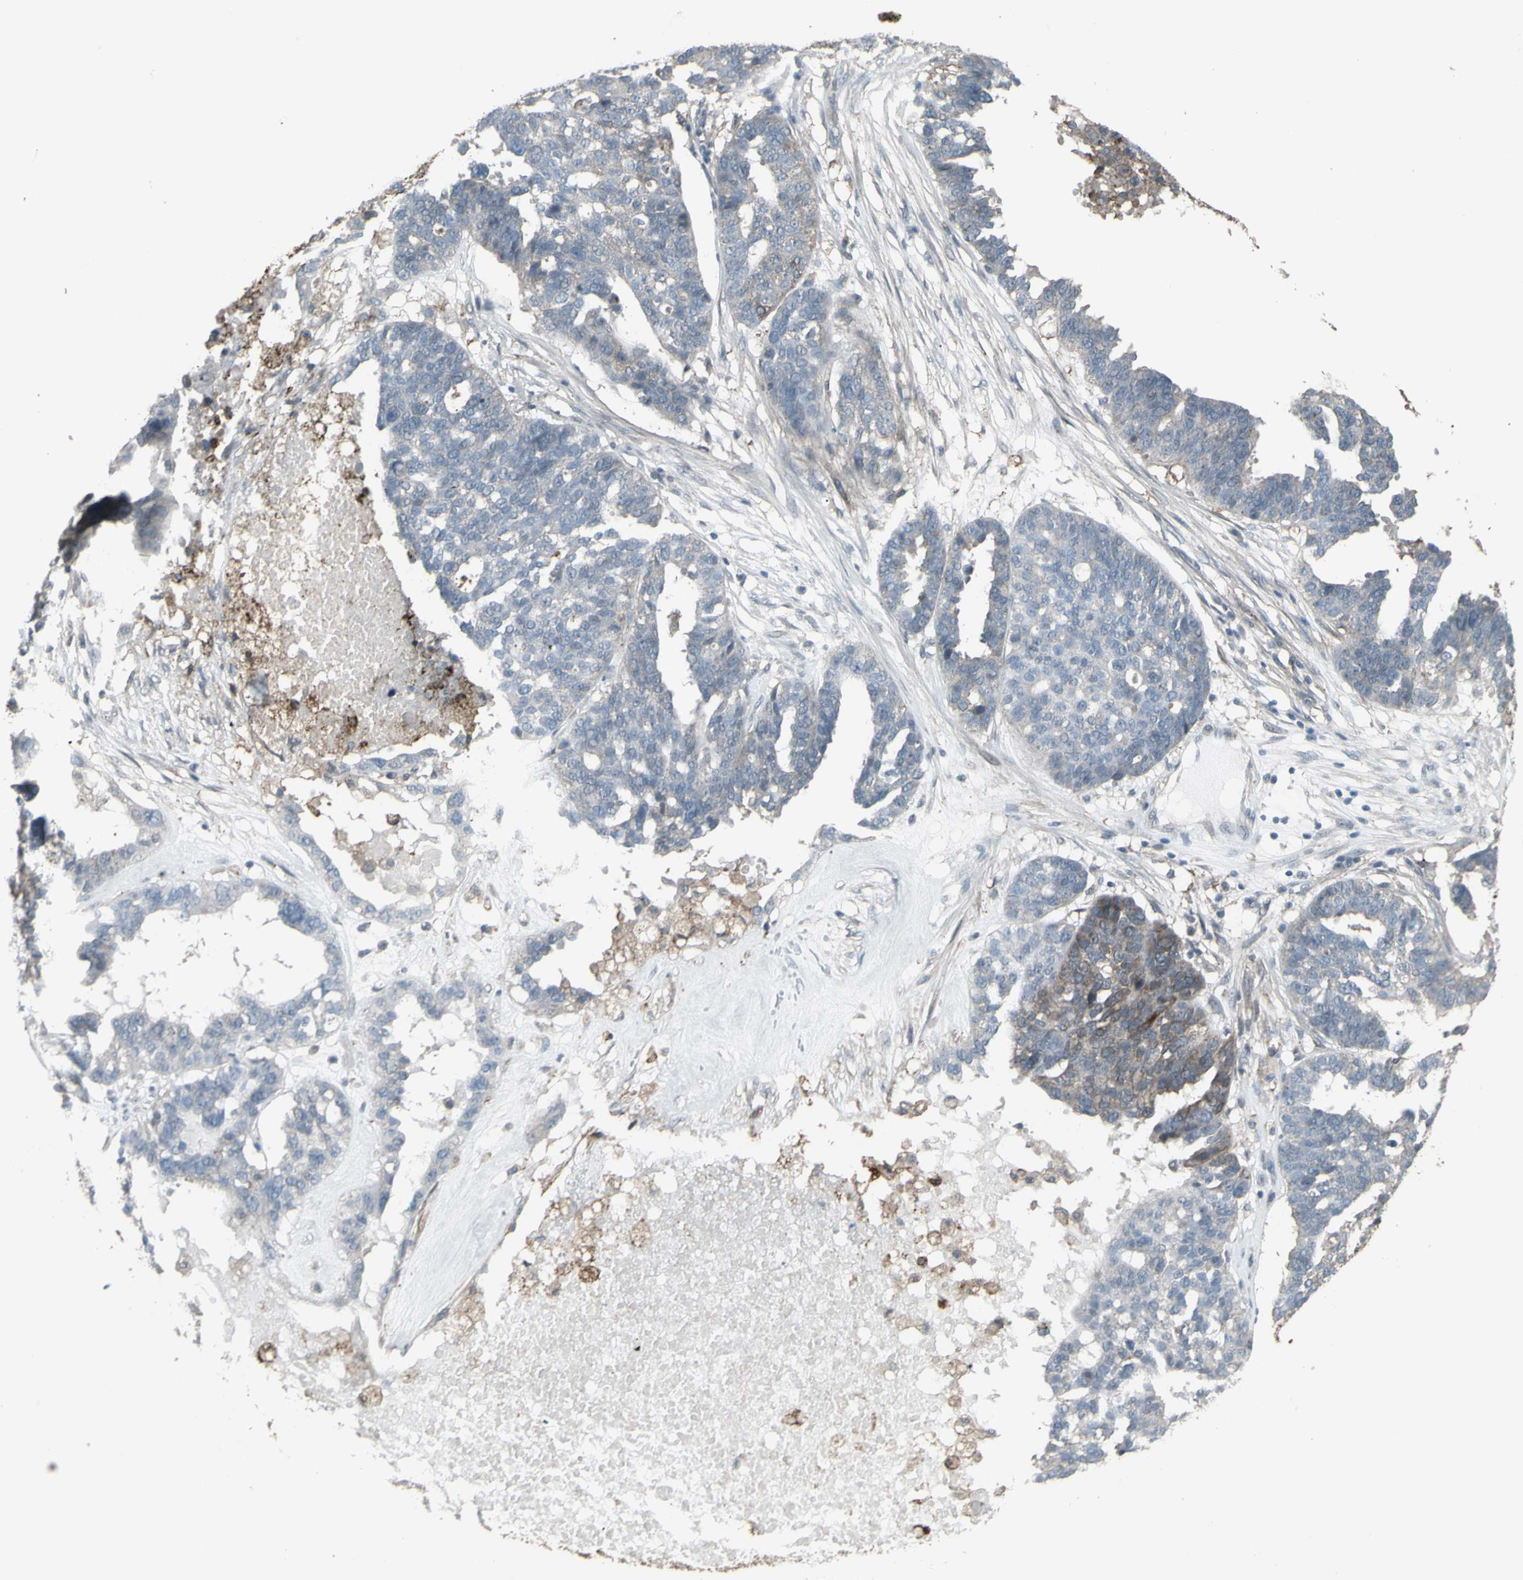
{"staining": {"intensity": "weak", "quantity": ">75%", "location": "cytoplasmic/membranous"}, "tissue": "ovarian cancer", "cell_type": "Tumor cells", "image_type": "cancer", "snomed": [{"axis": "morphology", "description": "Cystadenocarcinoma, serous, NOS"}, {"axis": "topography", "description": "Ovary"}], "caption": "There is low levels of weak cytoplasmic/membranous staining in tumor cells of ovarian cancer (serous cystadenocarcinoma), as demonstrated by immunohistochemical staining (brown color).", "gene": "SMO", "patient": {"sex": "female", "age": 59}}